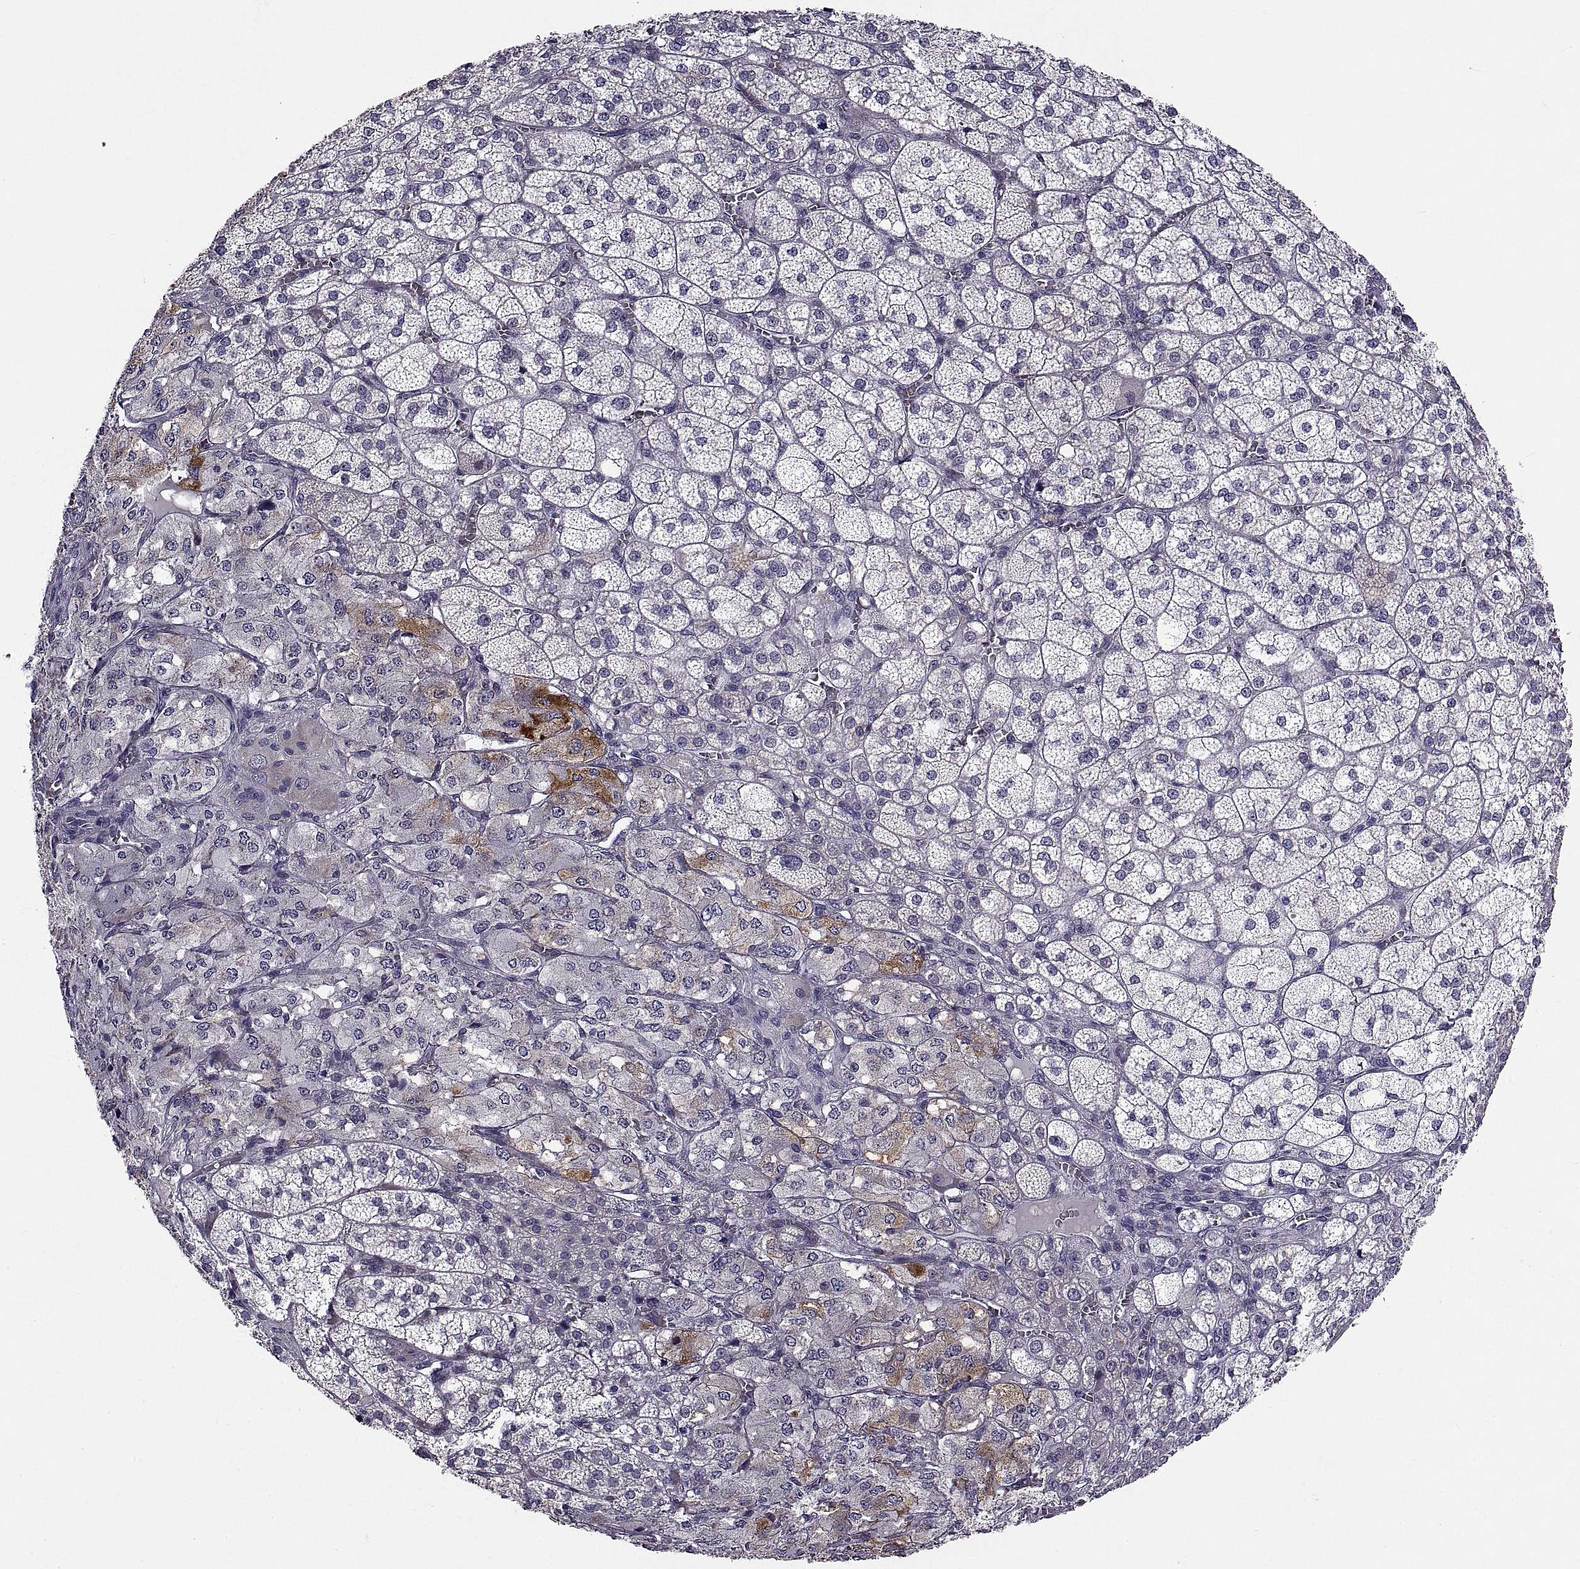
{"staining": {"intensity": "strong", "quantity": "<25%", "location": "cytoplasmic/membranous"}, "tissue": "adrenal gland", "cell_type": "Glandular cells", "image_type": "normal", "snomed": [{"axis": "morphology", "description": "Normal tissue, NOS"}, {"axis": "topography", "description": "Adrenal gland"}], "caption": "Immunohistochemical staining of normal adrenal gland exhibits medium levels of strong cytoplasmic/membranous staining in about <25% of glandular cells. (IHC, brightfield microscopy, high magnification).", "gene": "NPTX2", "patient": {"sex": "female", "age": 60}}